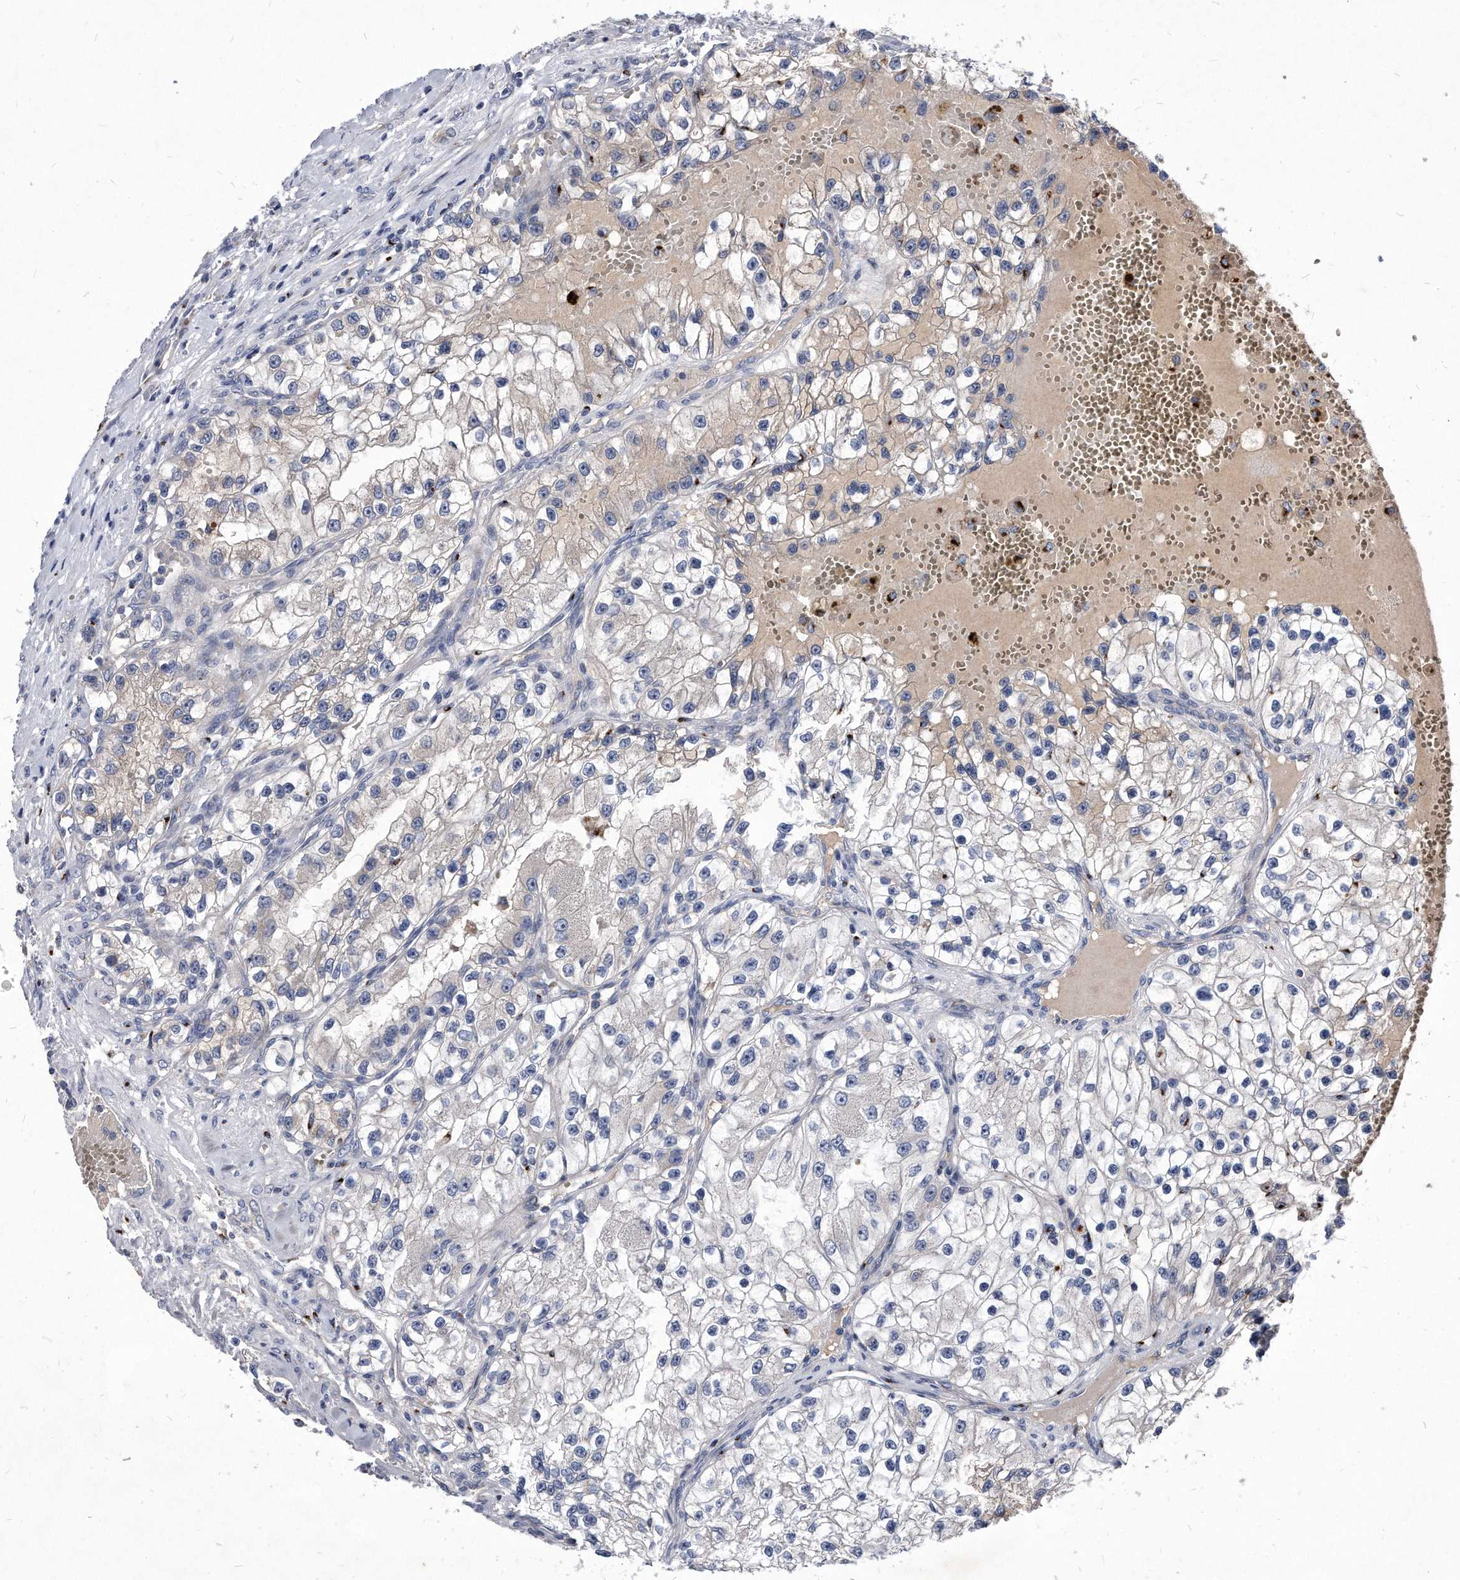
{"staining": {"intensity": "negative", "quantity": "none", "location": "none"}, "tissue": "renal cancer", "cell_type": "Tumor cells", "image_type": "cancer", "snomed": [{"axis": "morphology", "description": "Adenocarcinoma, NOS"}, {"axis": "topography", "description": "Kidney"}], "caption": "A photomicrograph of renal adenocarcinoma stained for a protein demonstrates no brown staining in tumor cells.", "gene": "MGAT4A", "patient": {"sex": "female", "age": 57}}